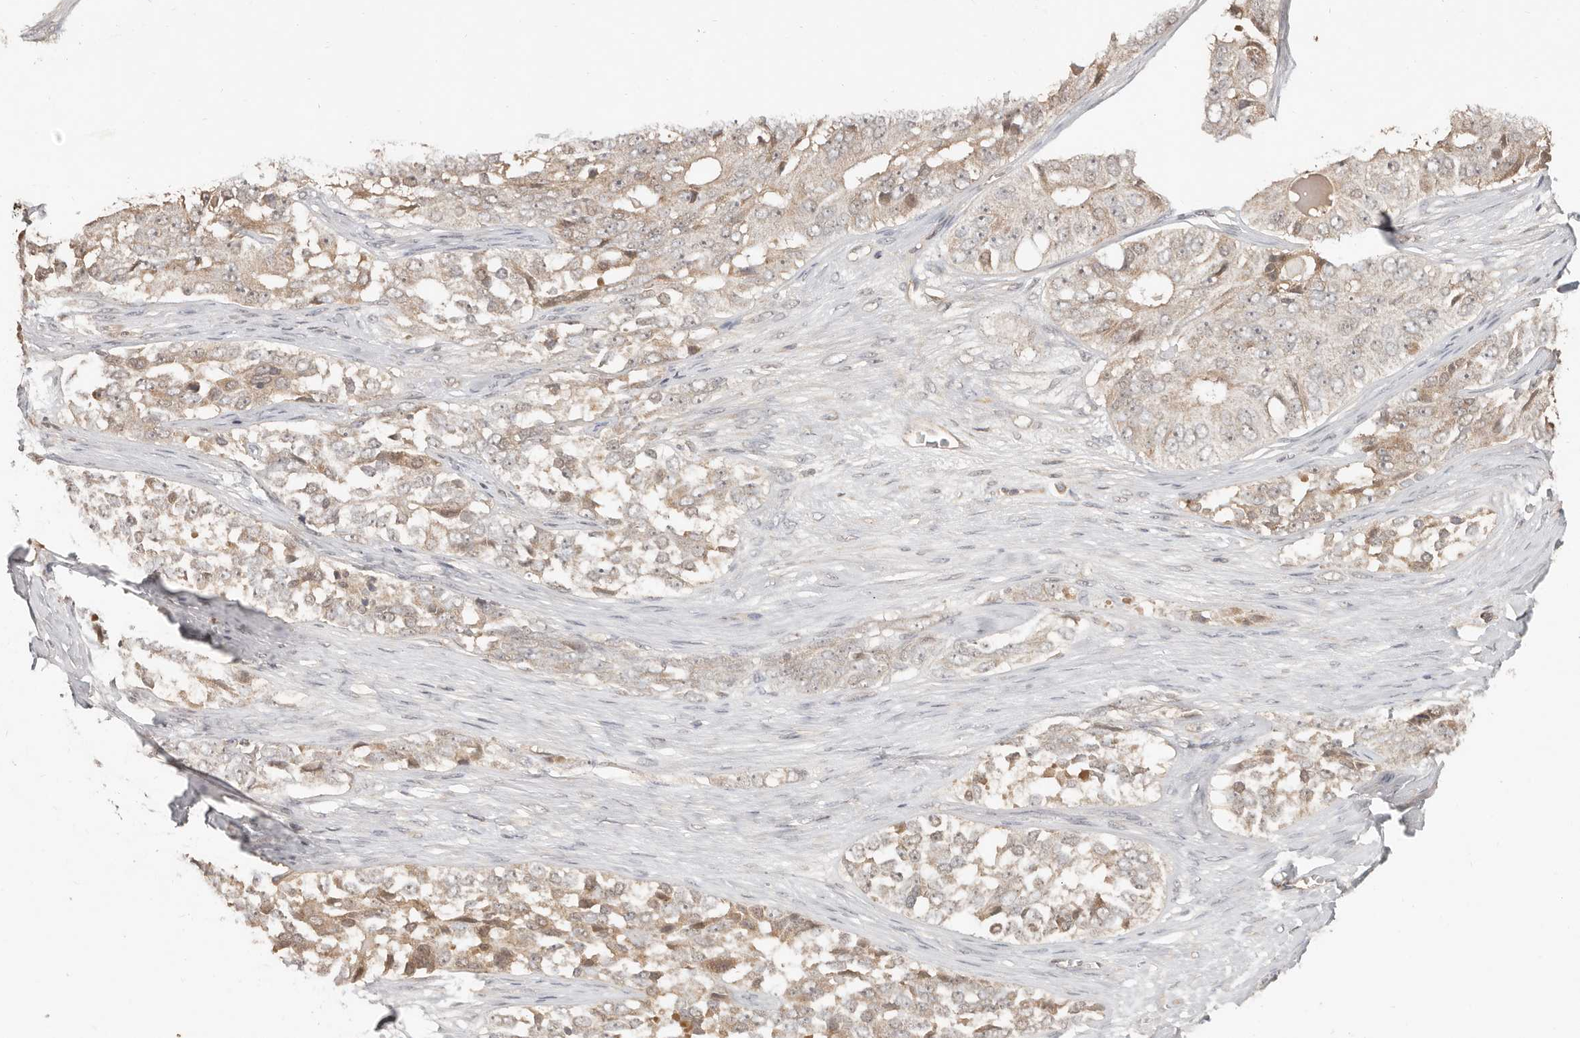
{"staining": {"intensity": "weak", "quantity": ">75%", "location": "cytoplasmic/membranous"}, "tissue": "ovarian cancer", "cell_type": "Tumor cells", "image_type": "cancer", "snomed": [{"axis": "morphology", "description": "Carcinoma, endometroid"}, {"axis": "topography", "description": "Ovary"}], "caption": "IHC micrograph of neoplastic tissue: ovarian endometroid carcinoma stained using IHC displays low levels of weak protein expression localized specifically in the cytoplasmic/membranous of tumor cells, appearing as a cytoplasmic/membranous brown color.", "gene": "MTFR2", "patient": {"sex": "female", "age": 51}}